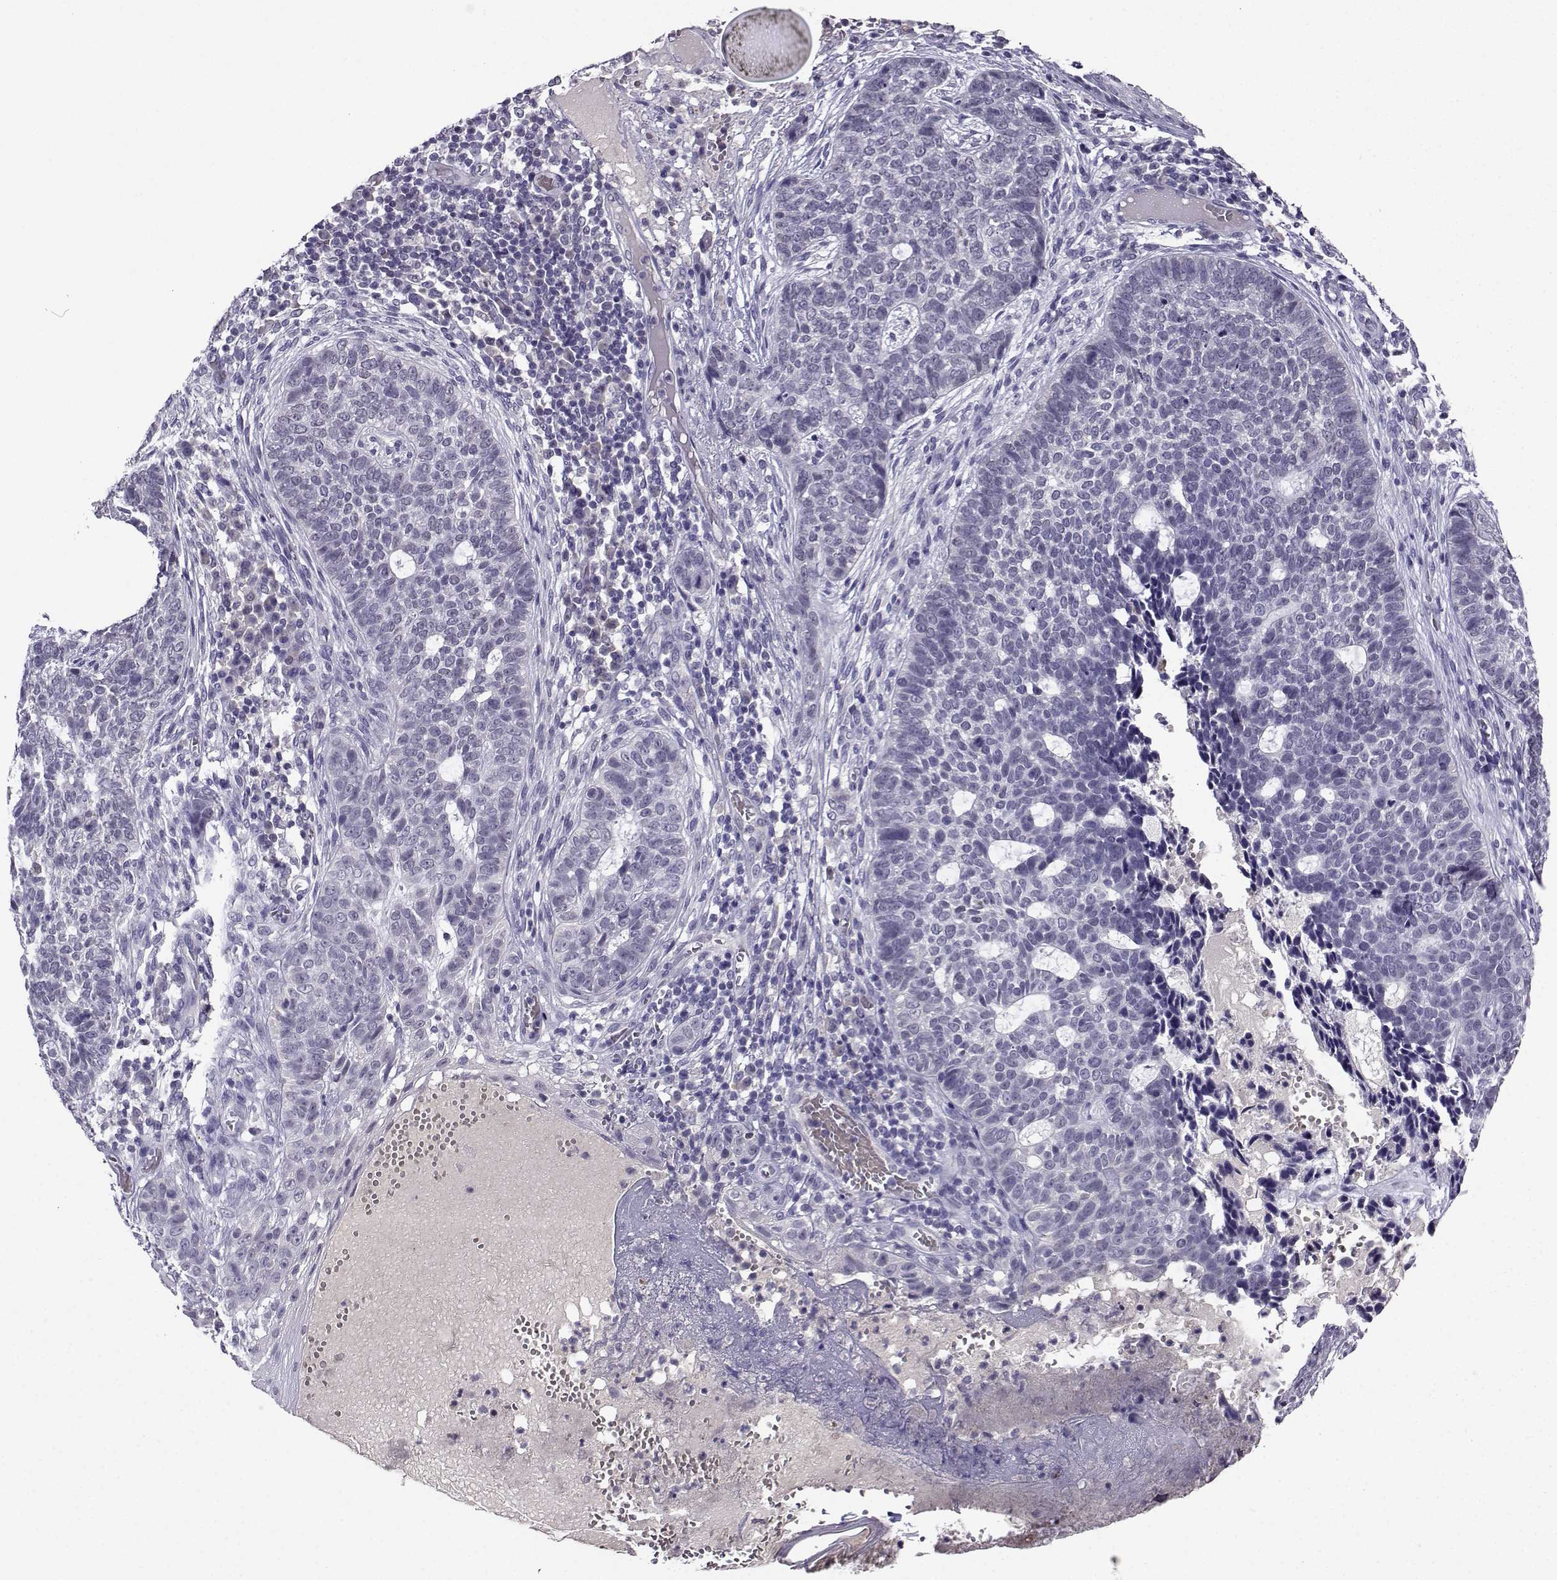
{"staining": {"intensity": "negative", "quantity": "none", "location": "none"}, "tissue": "skin cancer", "cell_type": "Tumor cells", "image_type": "cancer", "snomed": [{"axis": "morphology", "description": "Basal cell carcinoma"}, {"axis": "topography", "description": "Skin"}], "caption": "Skin basal cell carcinoma stained for a protein using immunohistochemistry (IHC) displays no staining tumor cells.", "gene": "LRFN2", "patient": {"sex": "female", "age": 69}}